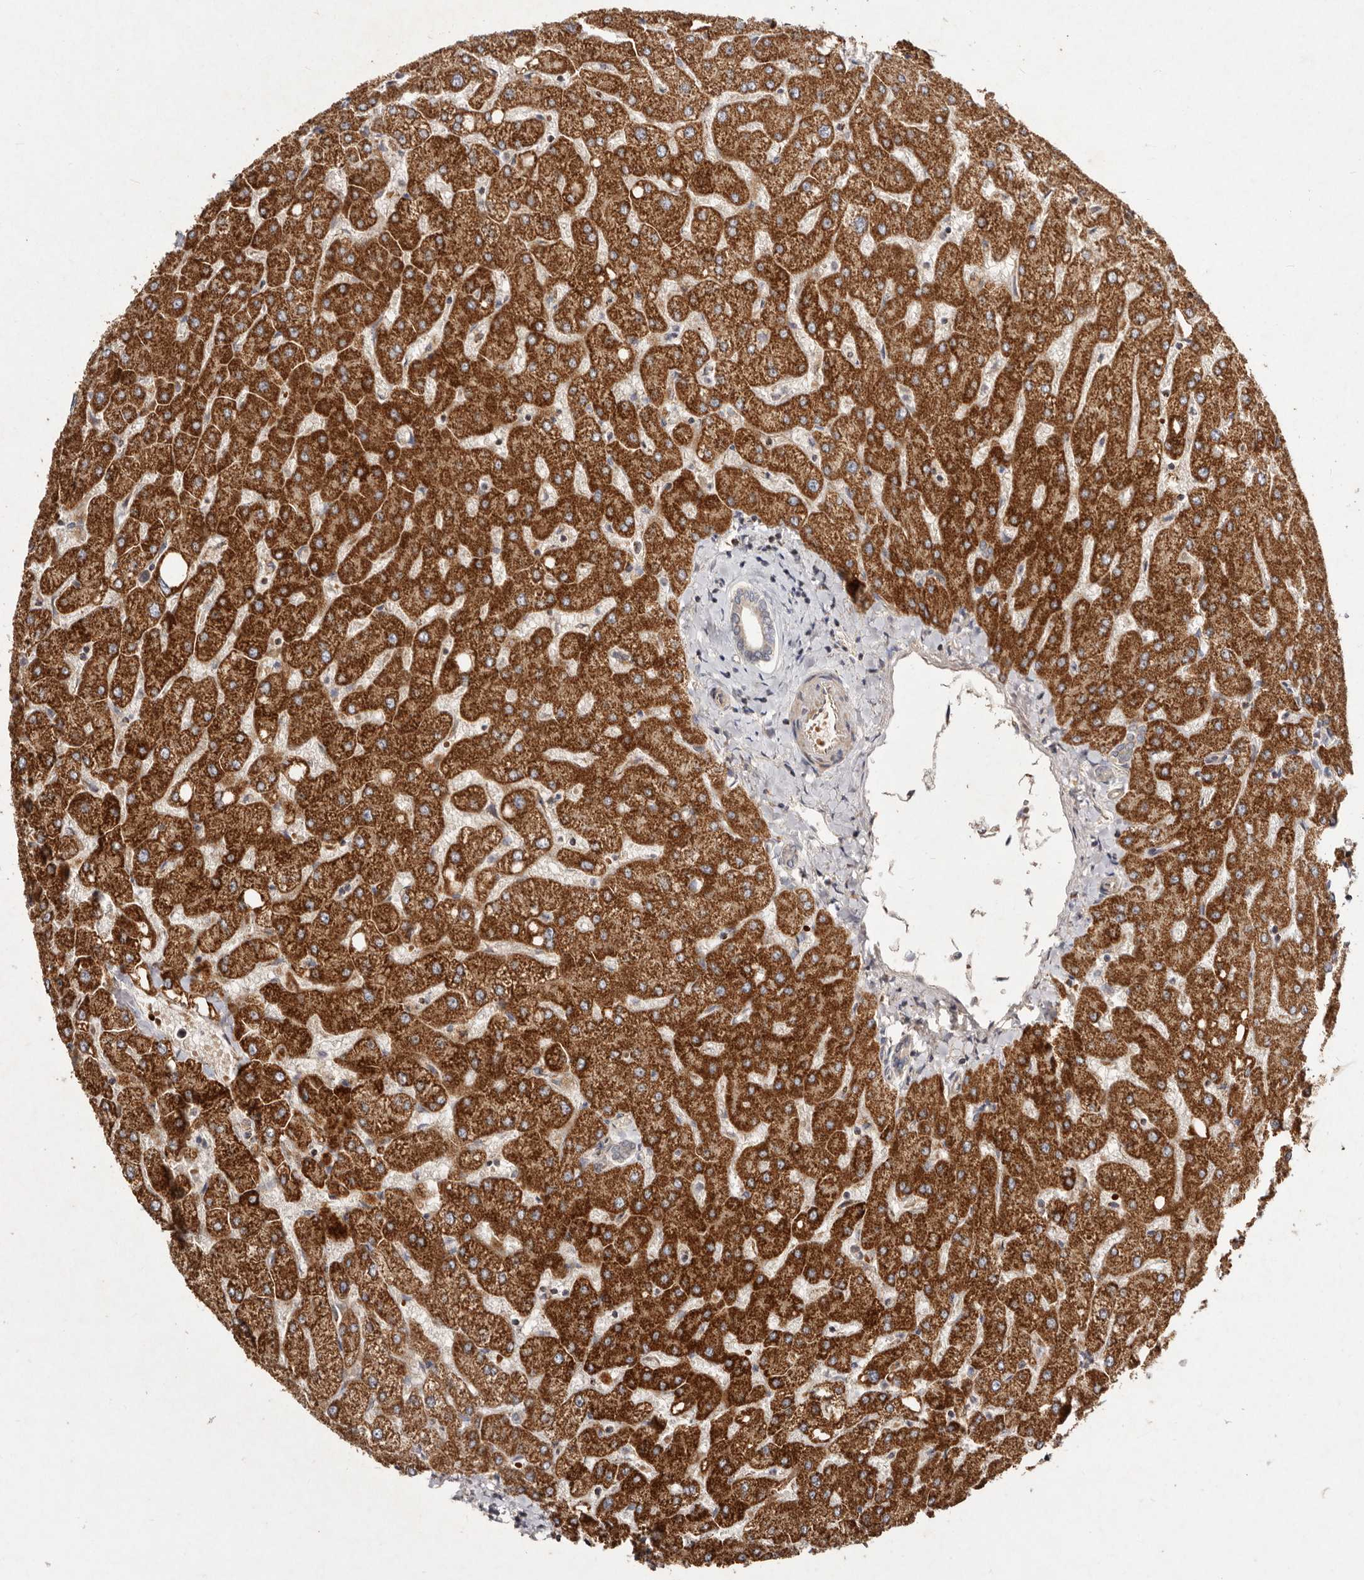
{"staining": {"intensity": "weak", "quantity": "<25%", "location": "cytoplasmic/membranous"}, "tissue": "liver", "cell_type": "Cholangiocytes", "image_type": "normal", "snomed": [{"axis": "morphology", "description": "Normal tissue, NOS"}, {"axis": "topography", "description": "Liver"}], "caption": "This is an immunohistochemistry image of unremarkable liver. There is no positivity in cholangiocytes.", "gene": "SLC25A20", "patient": {"sex": "female", "age": 54}}